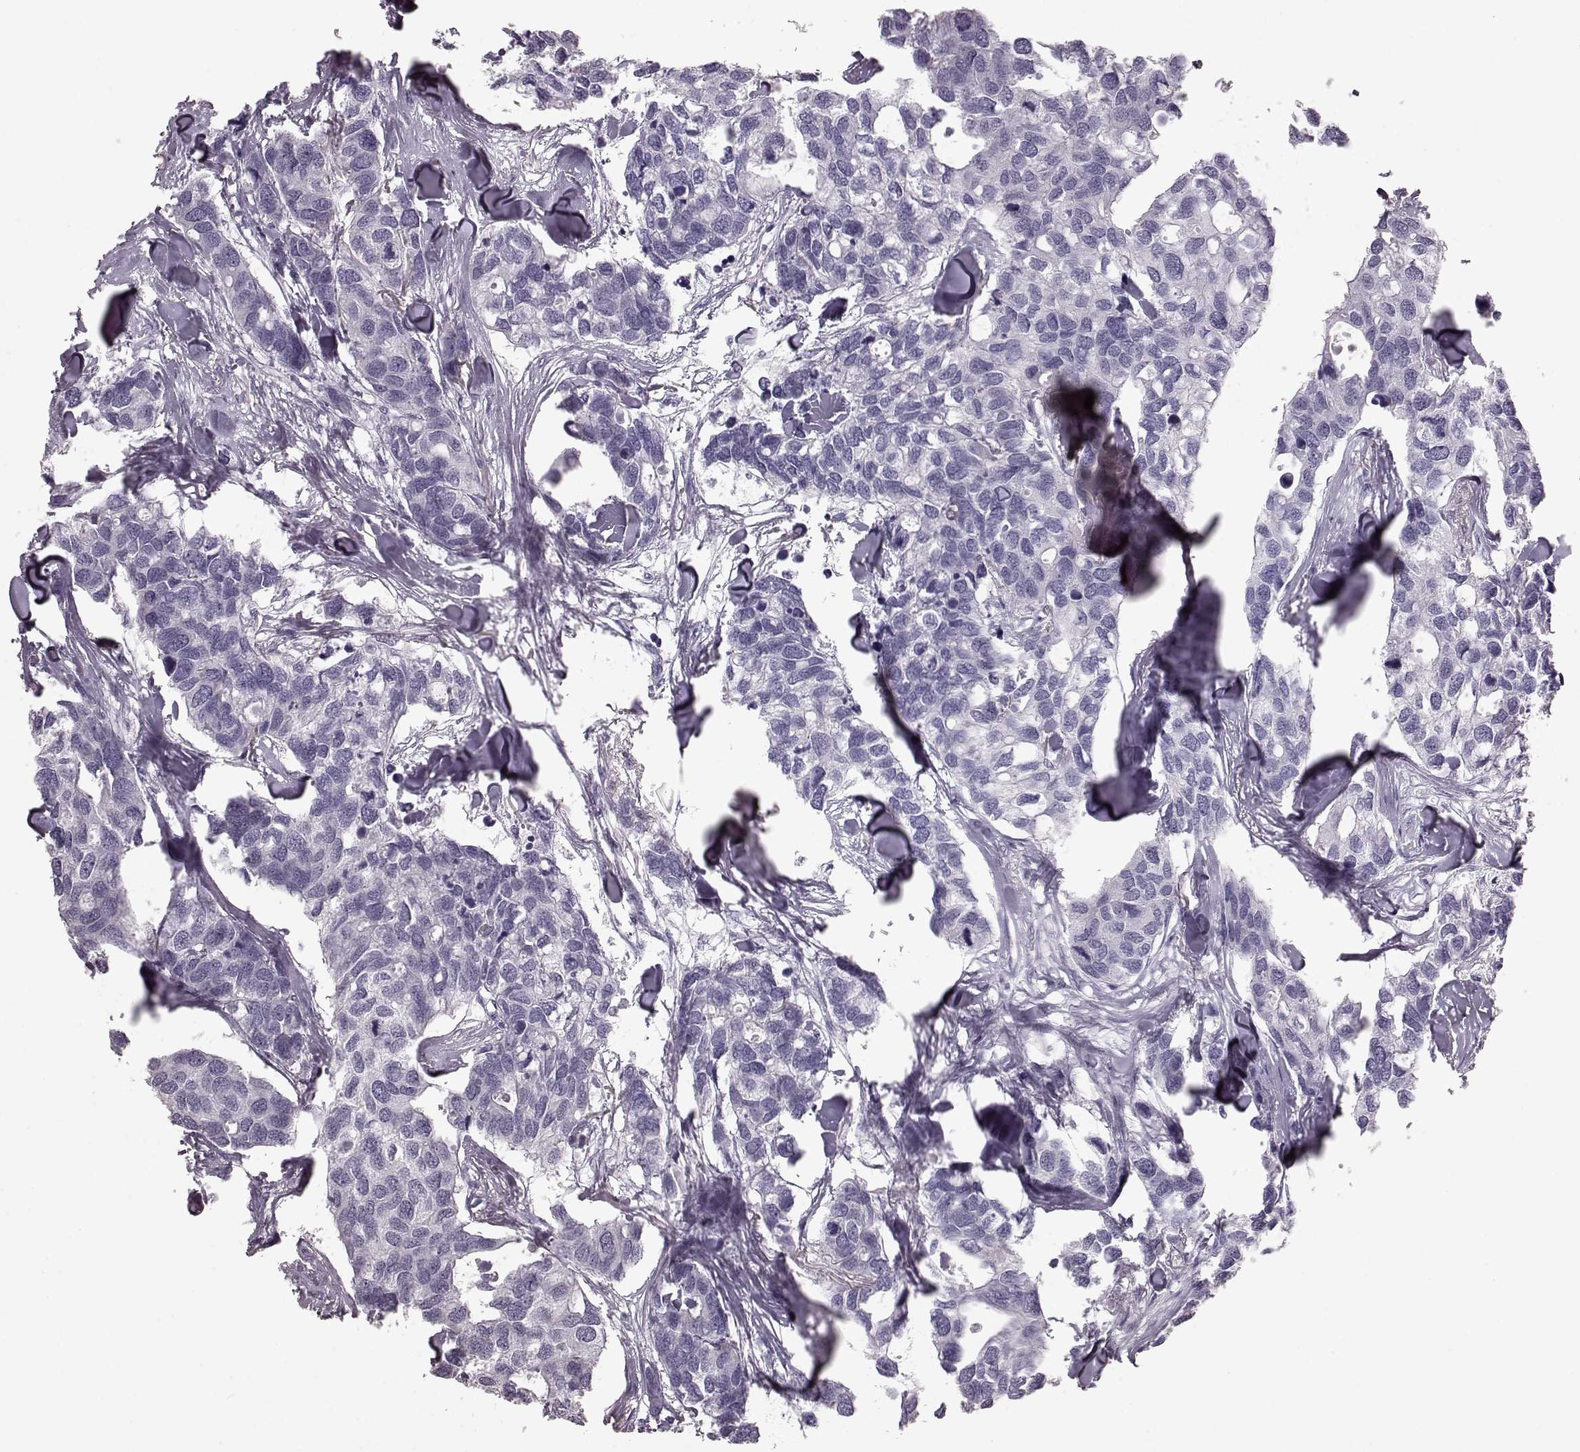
{"staining": {"intensity": "negative", "quantity": "none", "location": "none"}, "tissue": "breast cancer", "cell_type": "Tumor cells", "image_type": "cancer", "snomed": [{"axis": "morphology", "description": "Duct carcinoma"}, {"axis": "topography", "description": "Breast"}], "caption": "IHC of breast cancer (invasive ductal carcinoma) demonstrates no staining in tumor cells.", "gene": "CRYBA2", "patient": {"sex": "female", "age": 83}}